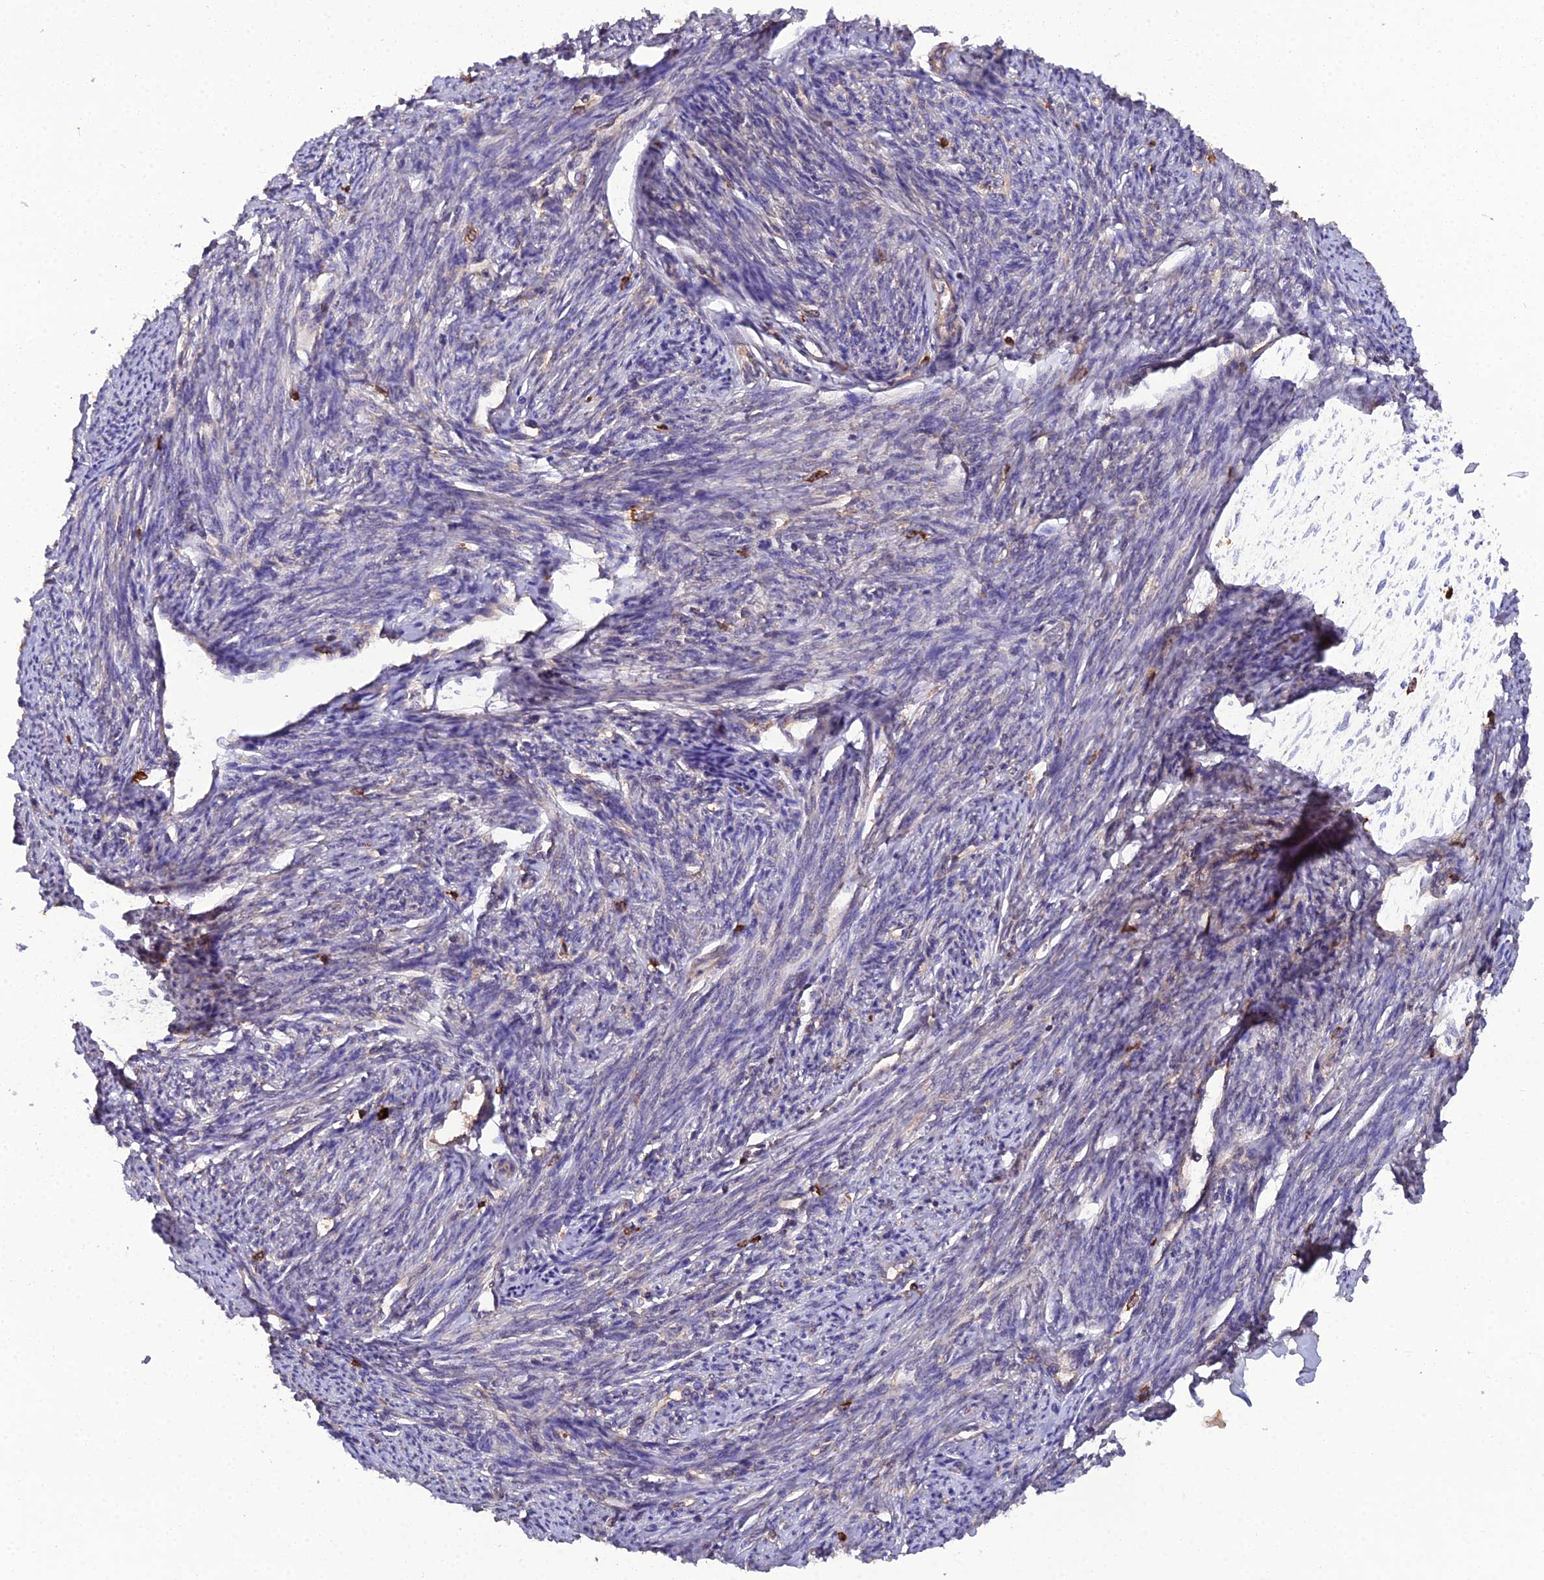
{"staining": {"intensity": "weak", "quantity": "<25%", "location": "cytoplasmic/membranous"}, "tissue": "smooth muscle", "cell_type": "Smooth muscle cells", "image_type": "normal", "snomed": [{"axis": "morphology", "description": "Normal tissue, NOS"}, {"axis": "topography", "description": "Smooth muscle"}, {"axis": "topography", "description": "Uterus"}], "caption": "An image of smooth muscle stained for a protein exhibits no brown staining in smooth muscle cells.", "gene": "TMEM258", "patient": {"sex": "female", "age": 59}}